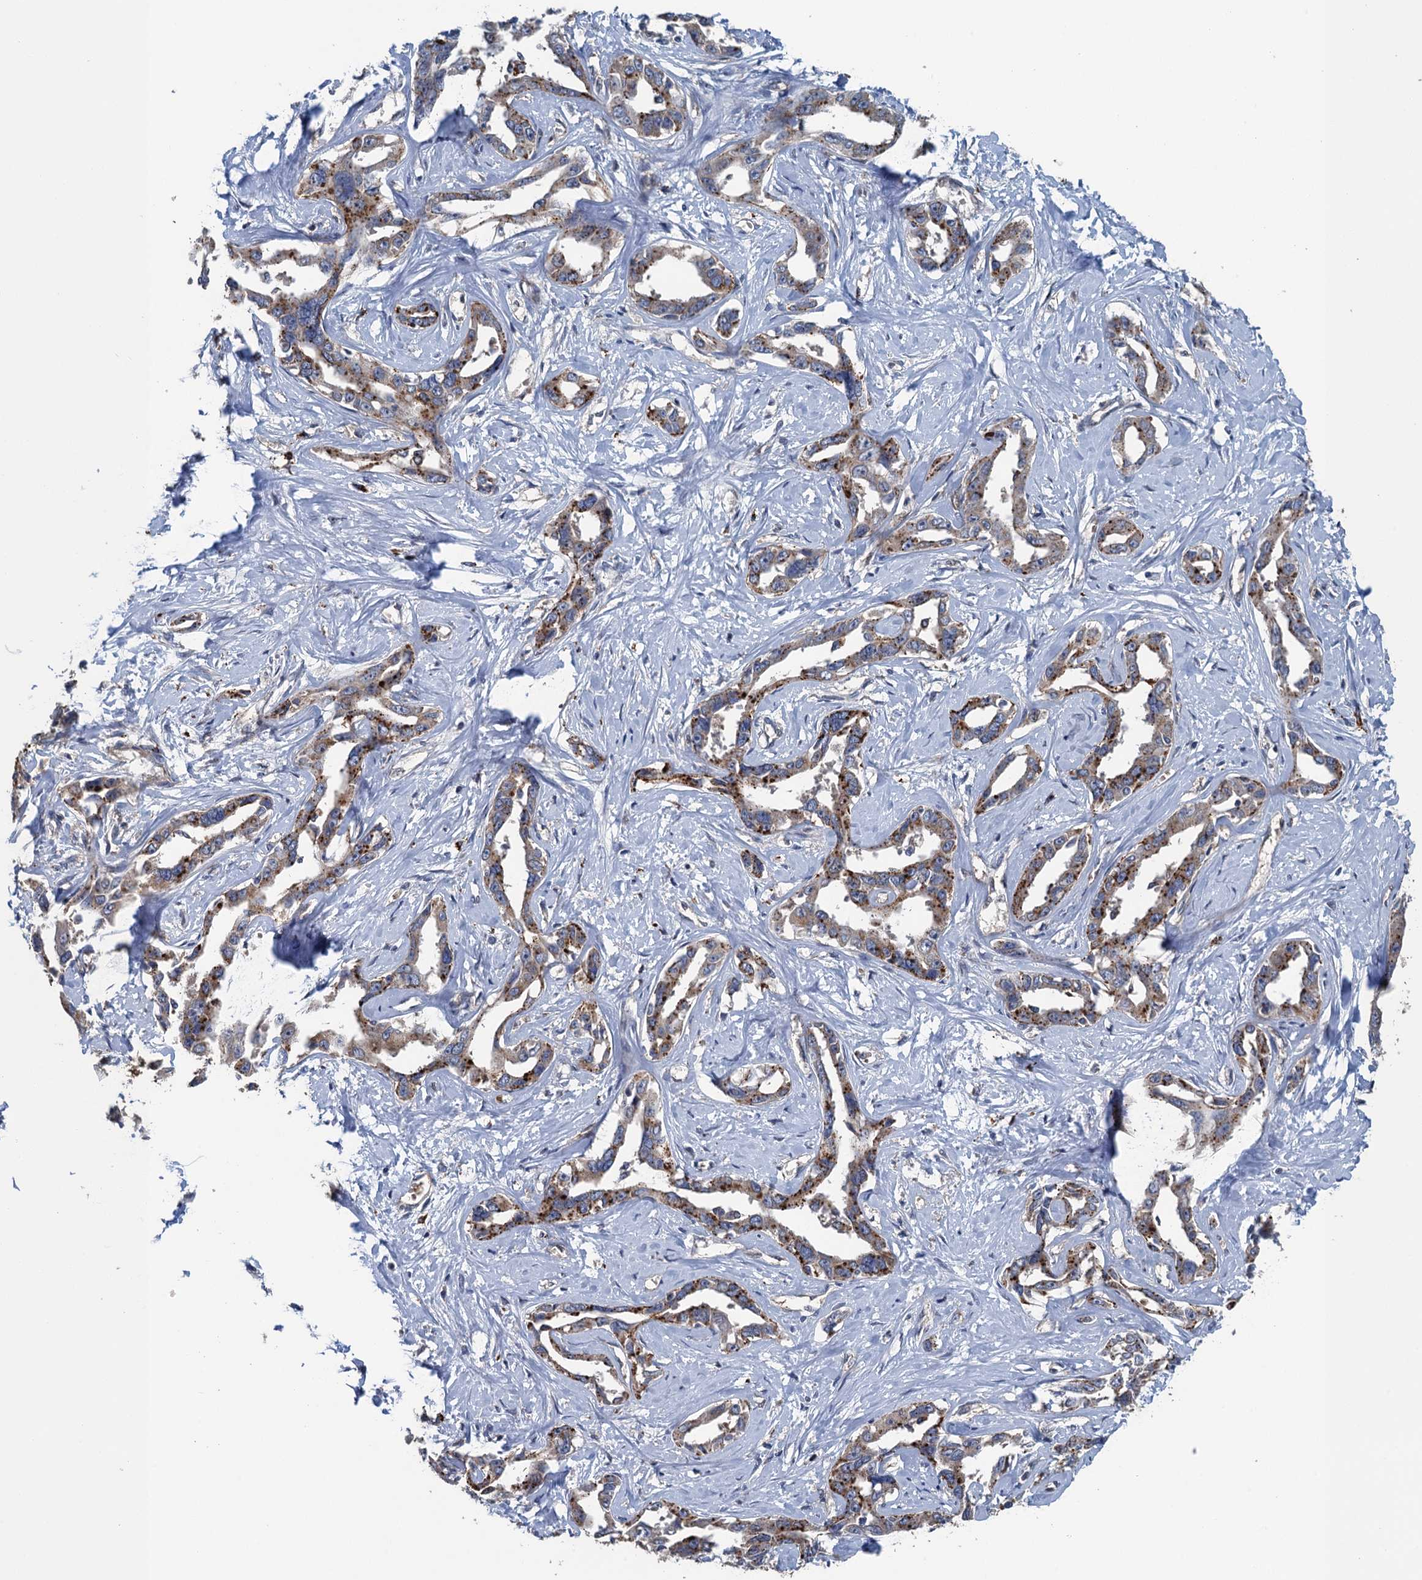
{"staining": {"intensity": "moderate", "quantity": ">75%", "location": "cytoplasmic/membranous"}, "tissue": "liver cancer", "cell_type": "Tumor cells", "image_type": "cancer", "snomed": [{"axis": "morphology", "description": "Cholangiocarcinoma"}, {"axis": "topography", "description": "Liver"}], "caption": "Human liver cholangiocarcinoma stained for a protein (brown) exhibits moderate cytoplasmic/membranous positive positivity in approximately >75% of tumor cells.", "gene": "KBTBD8", "patient": {"sex": "male", "age": 59}}